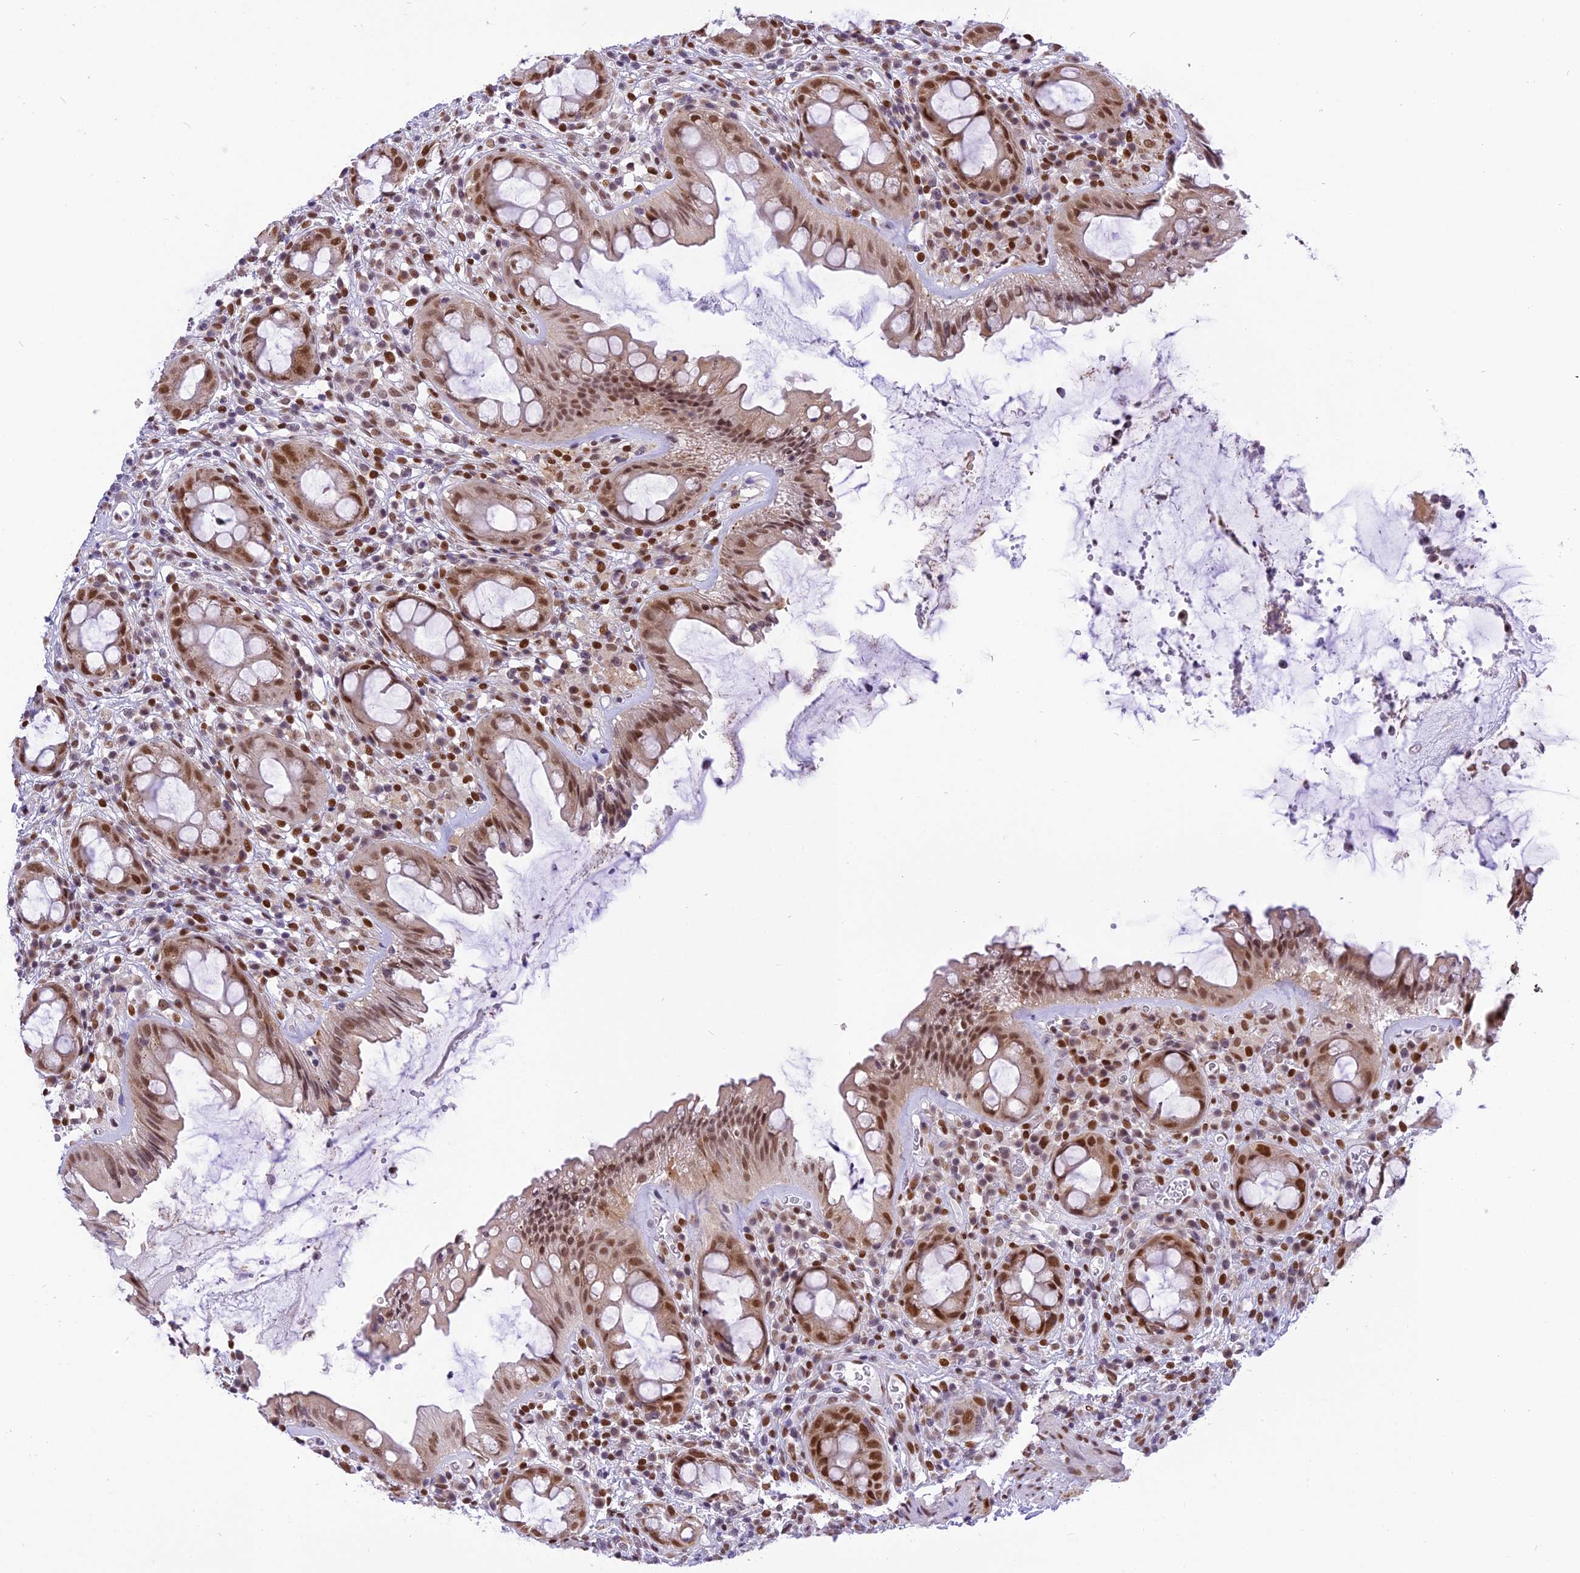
{"staining": {"intensity": "strong", "quantity": ">75%", "location": "nuclear"}, "tissue": "rectum", "cell_type": "Glandular cells", "image_type": "normal", "snomed": [{"axis": "morphology", "description": "Normal tissue, NOS"}, {"axis": "topography", "description": "Rectum"}], "caption": "Benign rectum shows strong nuclear staining in about >75% of glandular cells, visualized by immunohistochemistry.", "gene": "IRF2BP1", "patient": {"sex": "female", "age": 57}}